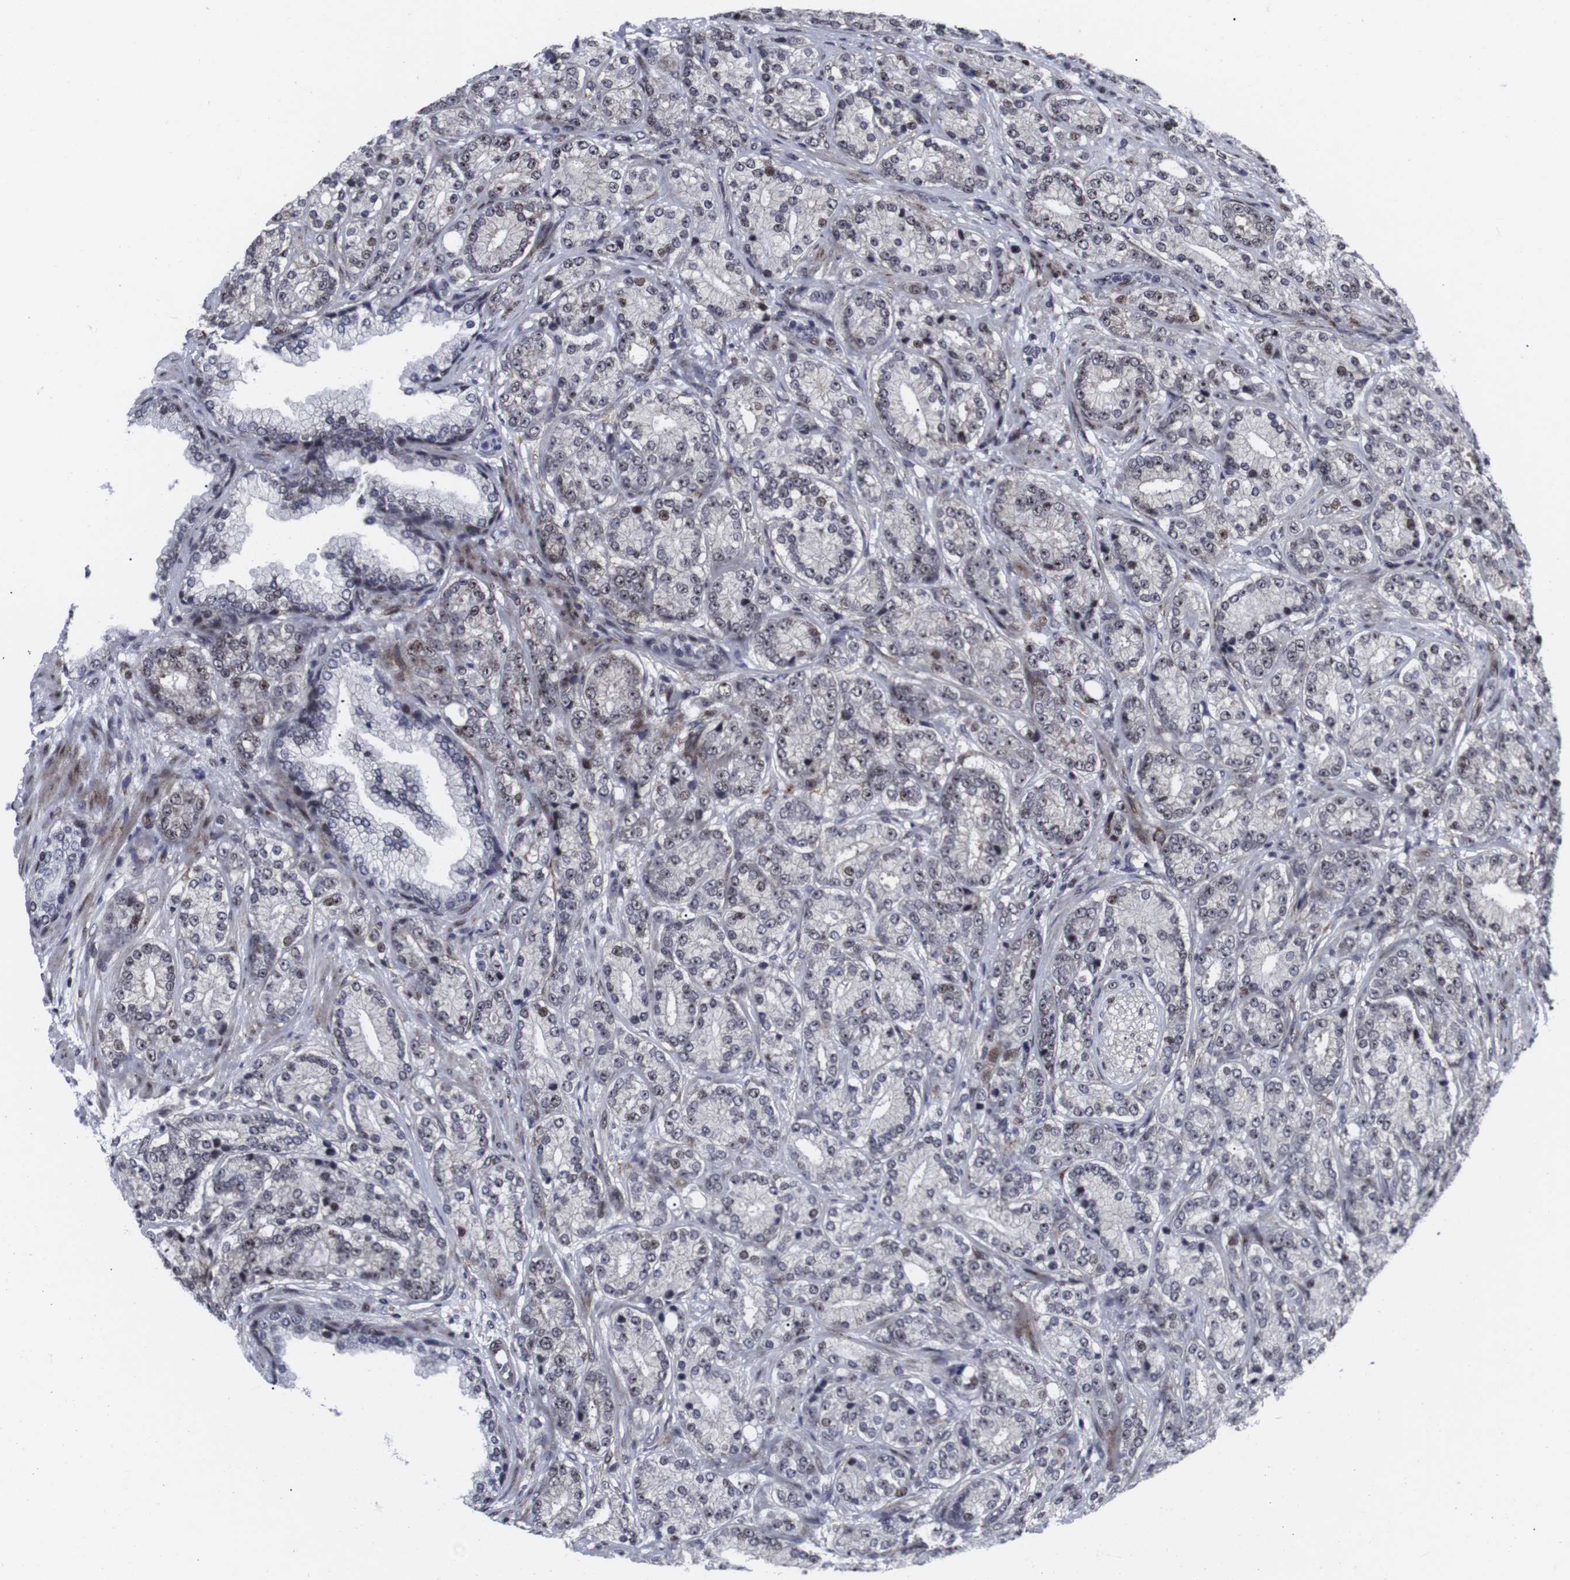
{"staining": {"intensity": "weak", "quantity": "25%-75%", "location": "nuclear"}, "tissue": "prostate cancer", "cell_type": "Tumor cells", "image_type": "cancer", "snomed": [{"axis": "morphology", "description": "Adenocarcinoma, High grade"}, {"axis": "topography", "description": "Prostate"}], "caption": "Protein staining by immunohistochemistry (IHC) demonstrates weak nuclear expression in approximately 25%-75% of tumor cells in prostate cancer (high-grade adenocarcinoma).", "gene": "MLH1", "patient": {"sex": "male", "age": 61}}